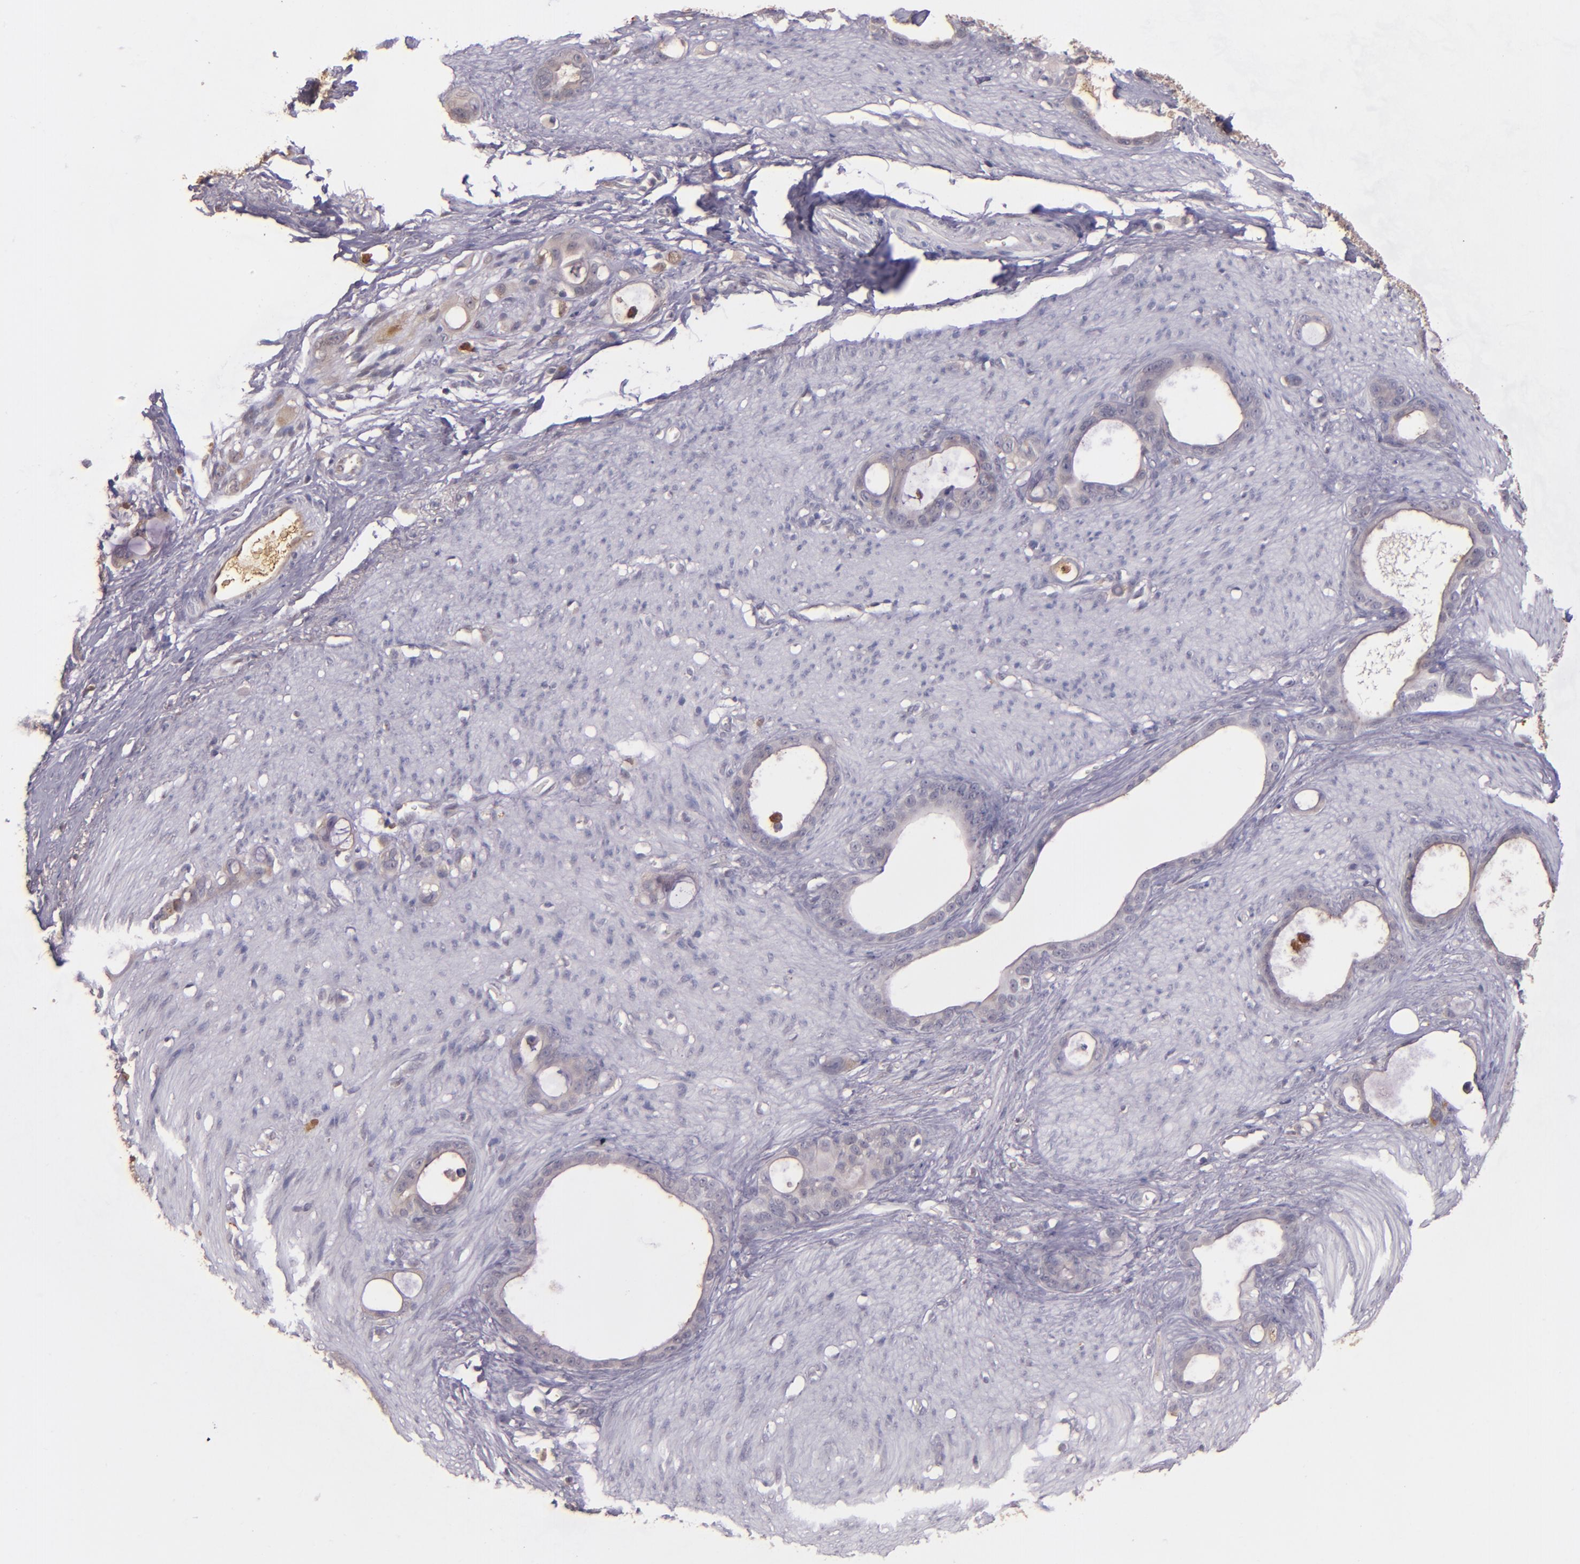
{"staining": {"intensity": "weak", "quantity": "25%-75%", "location": "cytoplasmic/membranous"}, "tissue": "stomach cancer", "cell_type": "Tumor cells", "image_type": "cancer", "snomed": [{"axis": "morphology", "description": "Adenocarcinoma, NOS"}, {"axis": "topography", "description": "Stomach"}], "caption": "Tumor cells display weak cytoplasmic/membranous staining in approximately 25%-75% of cells in stomach cancer (adenocarcinoma). The staining was performed using DAB (3,3'-diaminobenzidine), with brown indicating positive protein expression. Nuclei are stained blue with hematoxylin.", "gene": "PTS", "patient": {"sex": "female", "age": 75}}